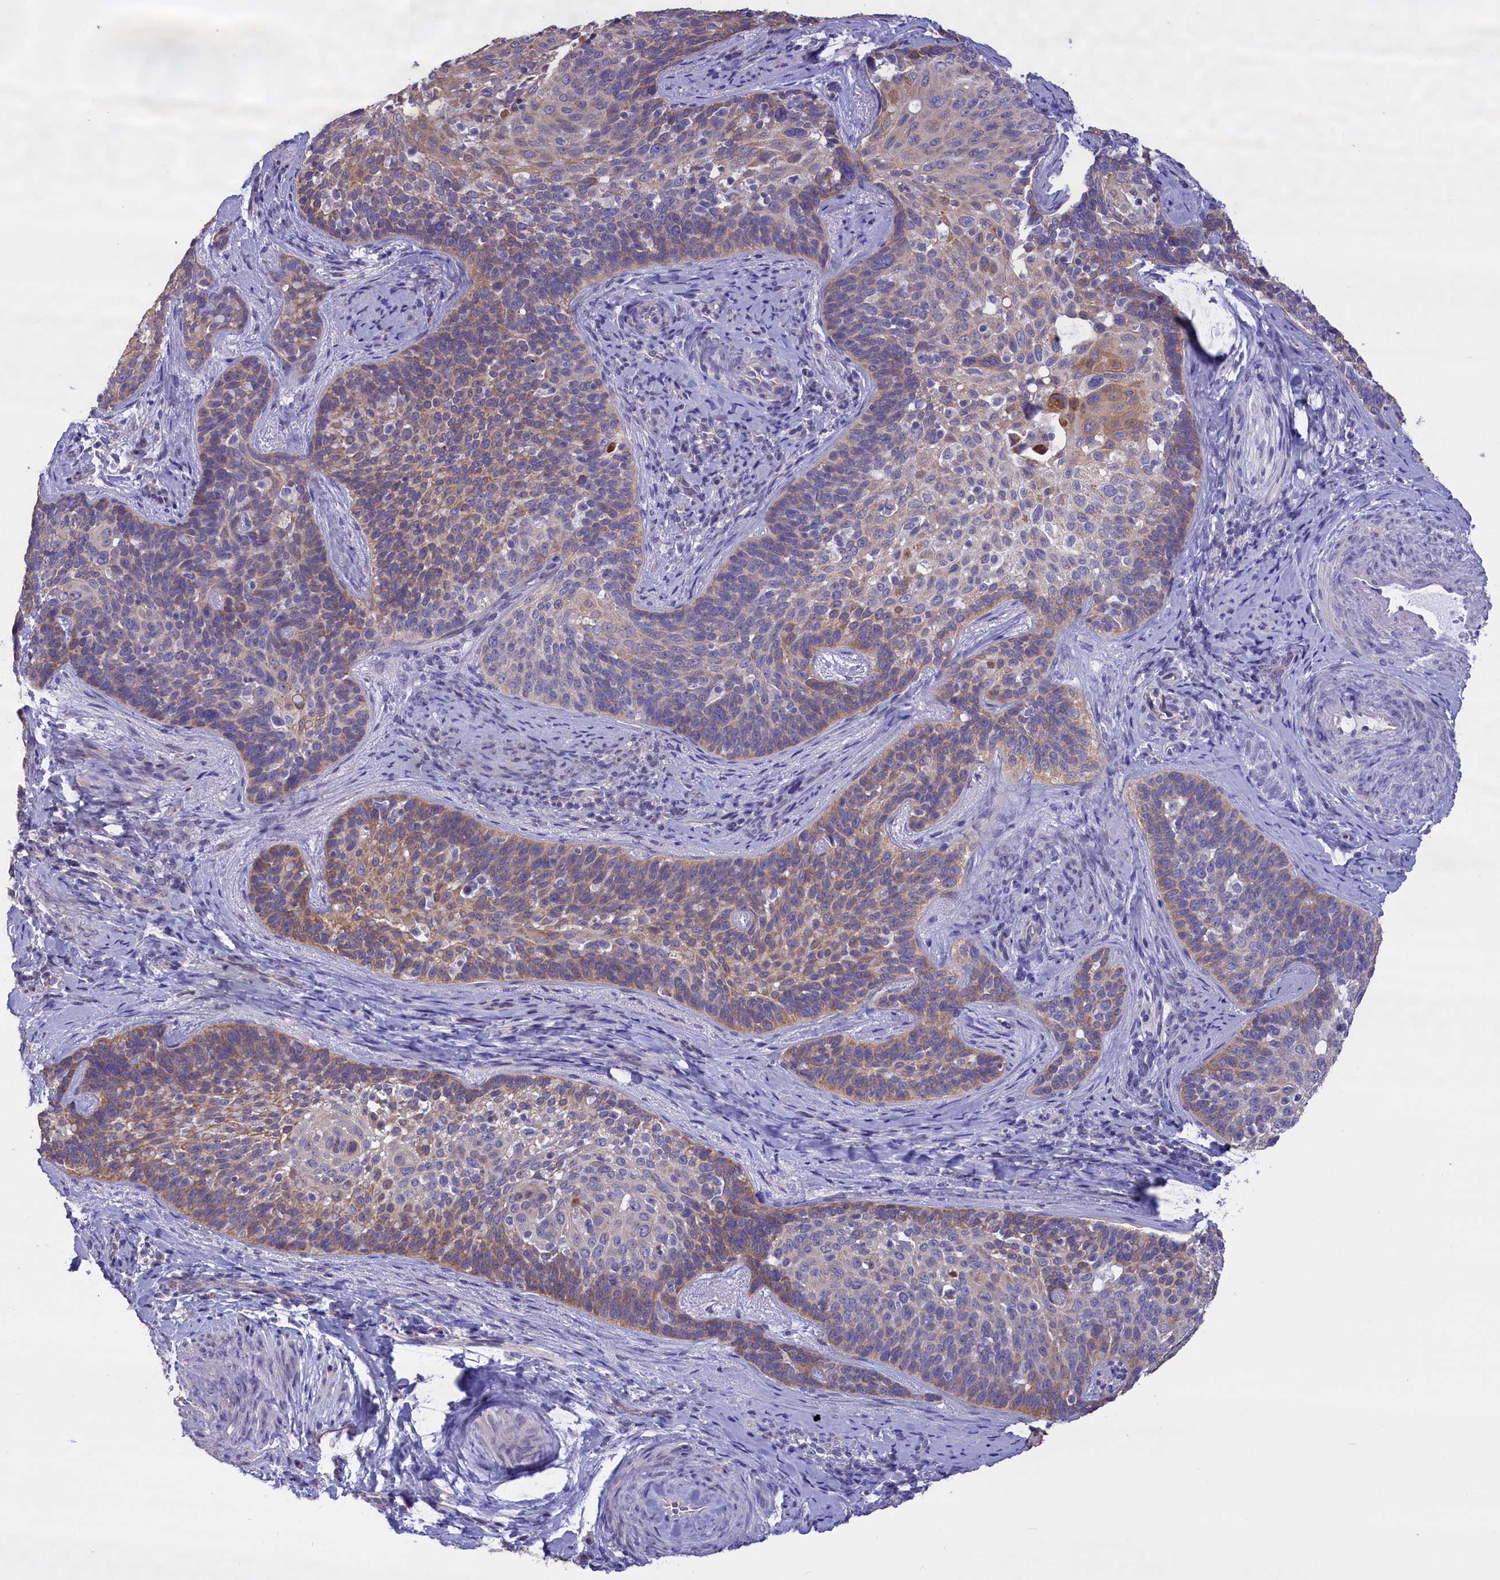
{"staining": {"intensity": "moderate", "quantity": "<25%", "location": "cytoplasmic/membranous"}, "tissue": "cervical cancer", "cell_type": "Tumor cells", "image_type": "cancer", "snomed": [{"axis": "morphology", "description": "Squamous cell carcinoma, NOS"}, {"axis": "topography", "description": "Cervix"}], "caption": "Cervical cancer (squamous cell carcinoma) stained for a protein exhibits moderate cytoplasmic/membranous positivity in tumor cells. (IHC, brightfield microscopy, high magnification).", "gene": "CYP2U1", "patient": {"sex": "female", "age": 50}}